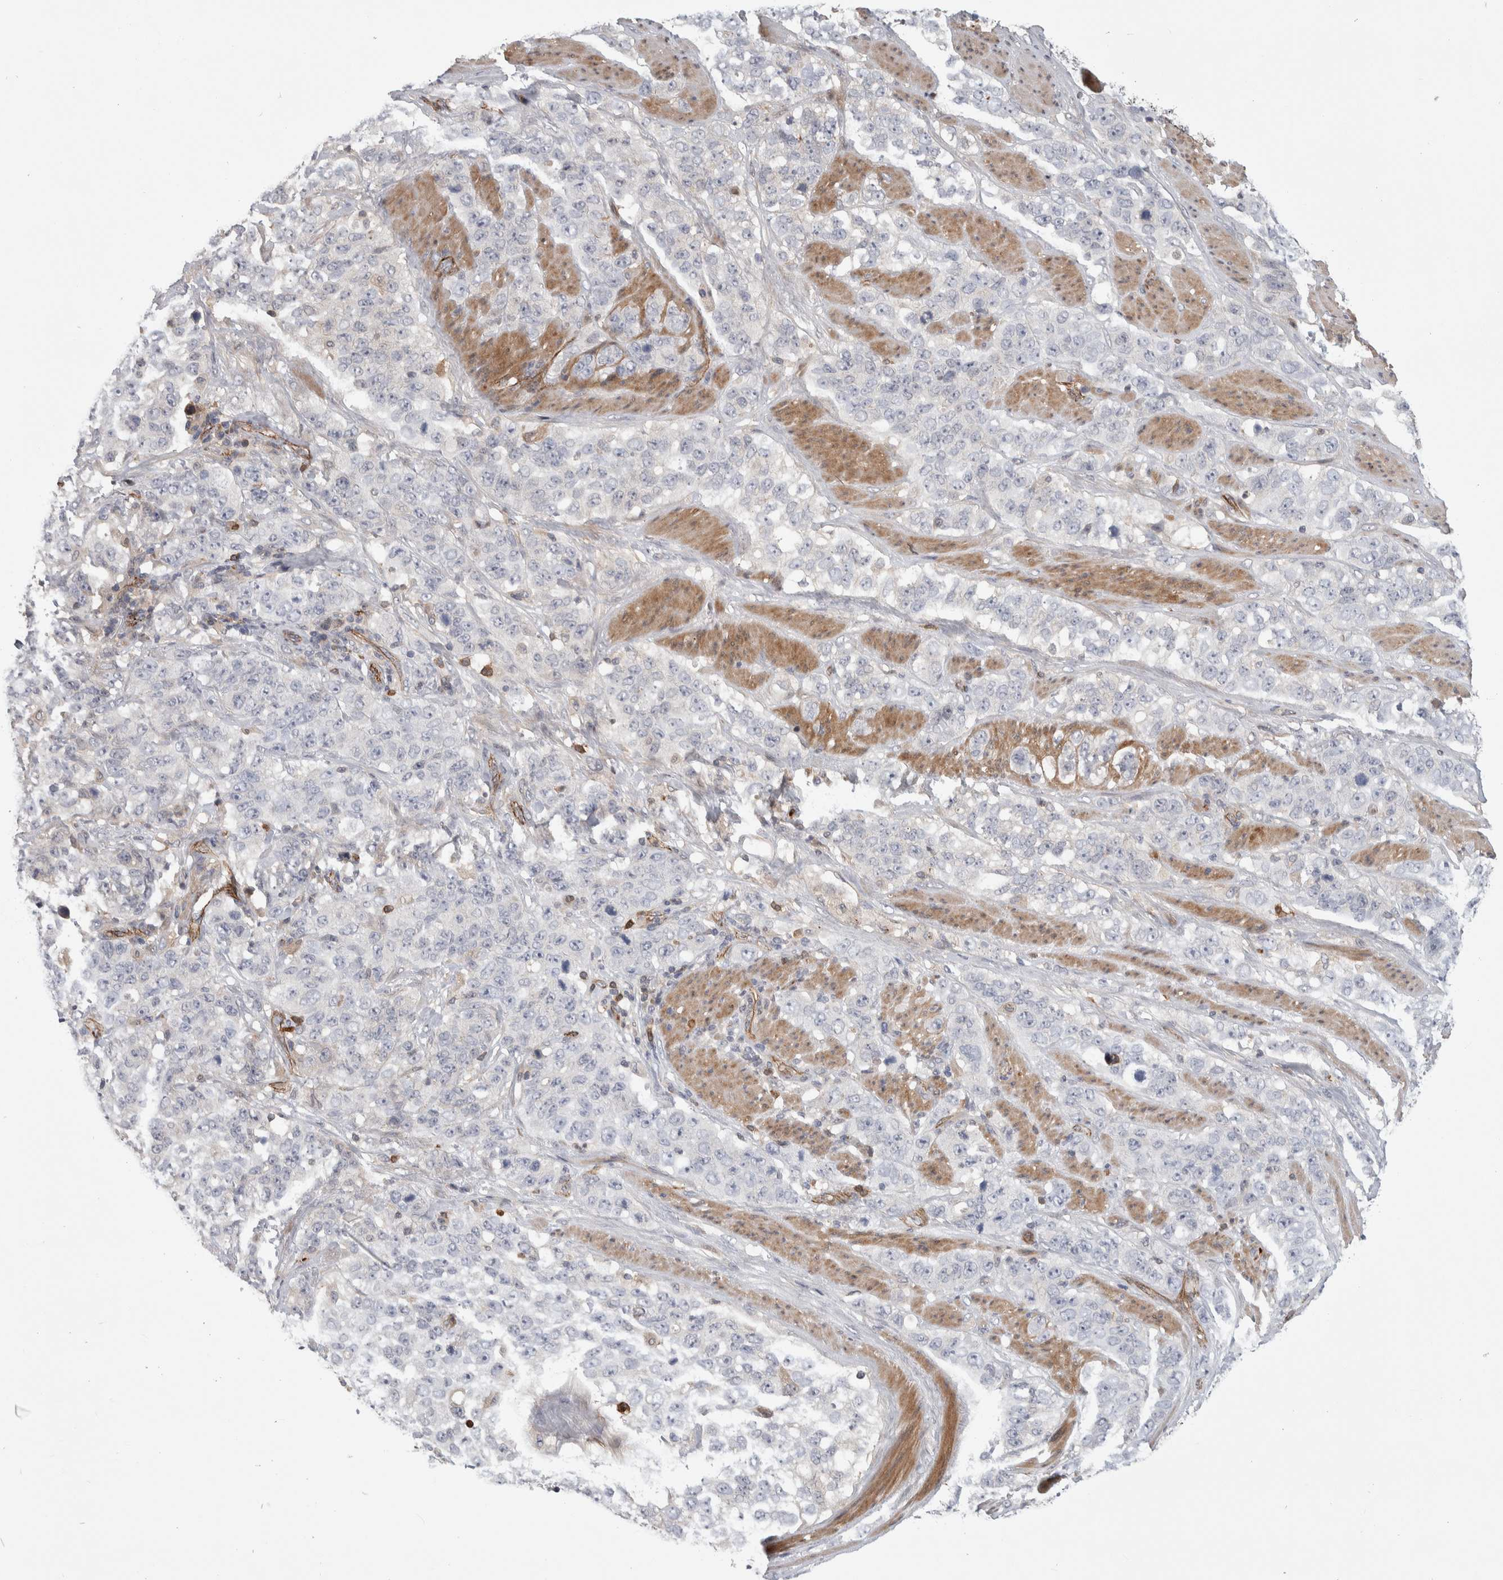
{"staining": {"intensity": "negative", "quantity": "none", "location": "none"}, "tissue": "stomach cancer", "cell_type": "Tumor cells", "image_type": "cancer", "snomed": [{"axis": "morphology", "description": "Adenocarcinoma, NOS"}, {"axis": "topography", "description": "Stomach"}], "caption": "Stomach cancer (adenocarcinoma) was stained to show a protein in brown. There is no significant positivity in tumor cells.", "gene": "ZNF862", "patient": {"sex": "male", "age": 48}}